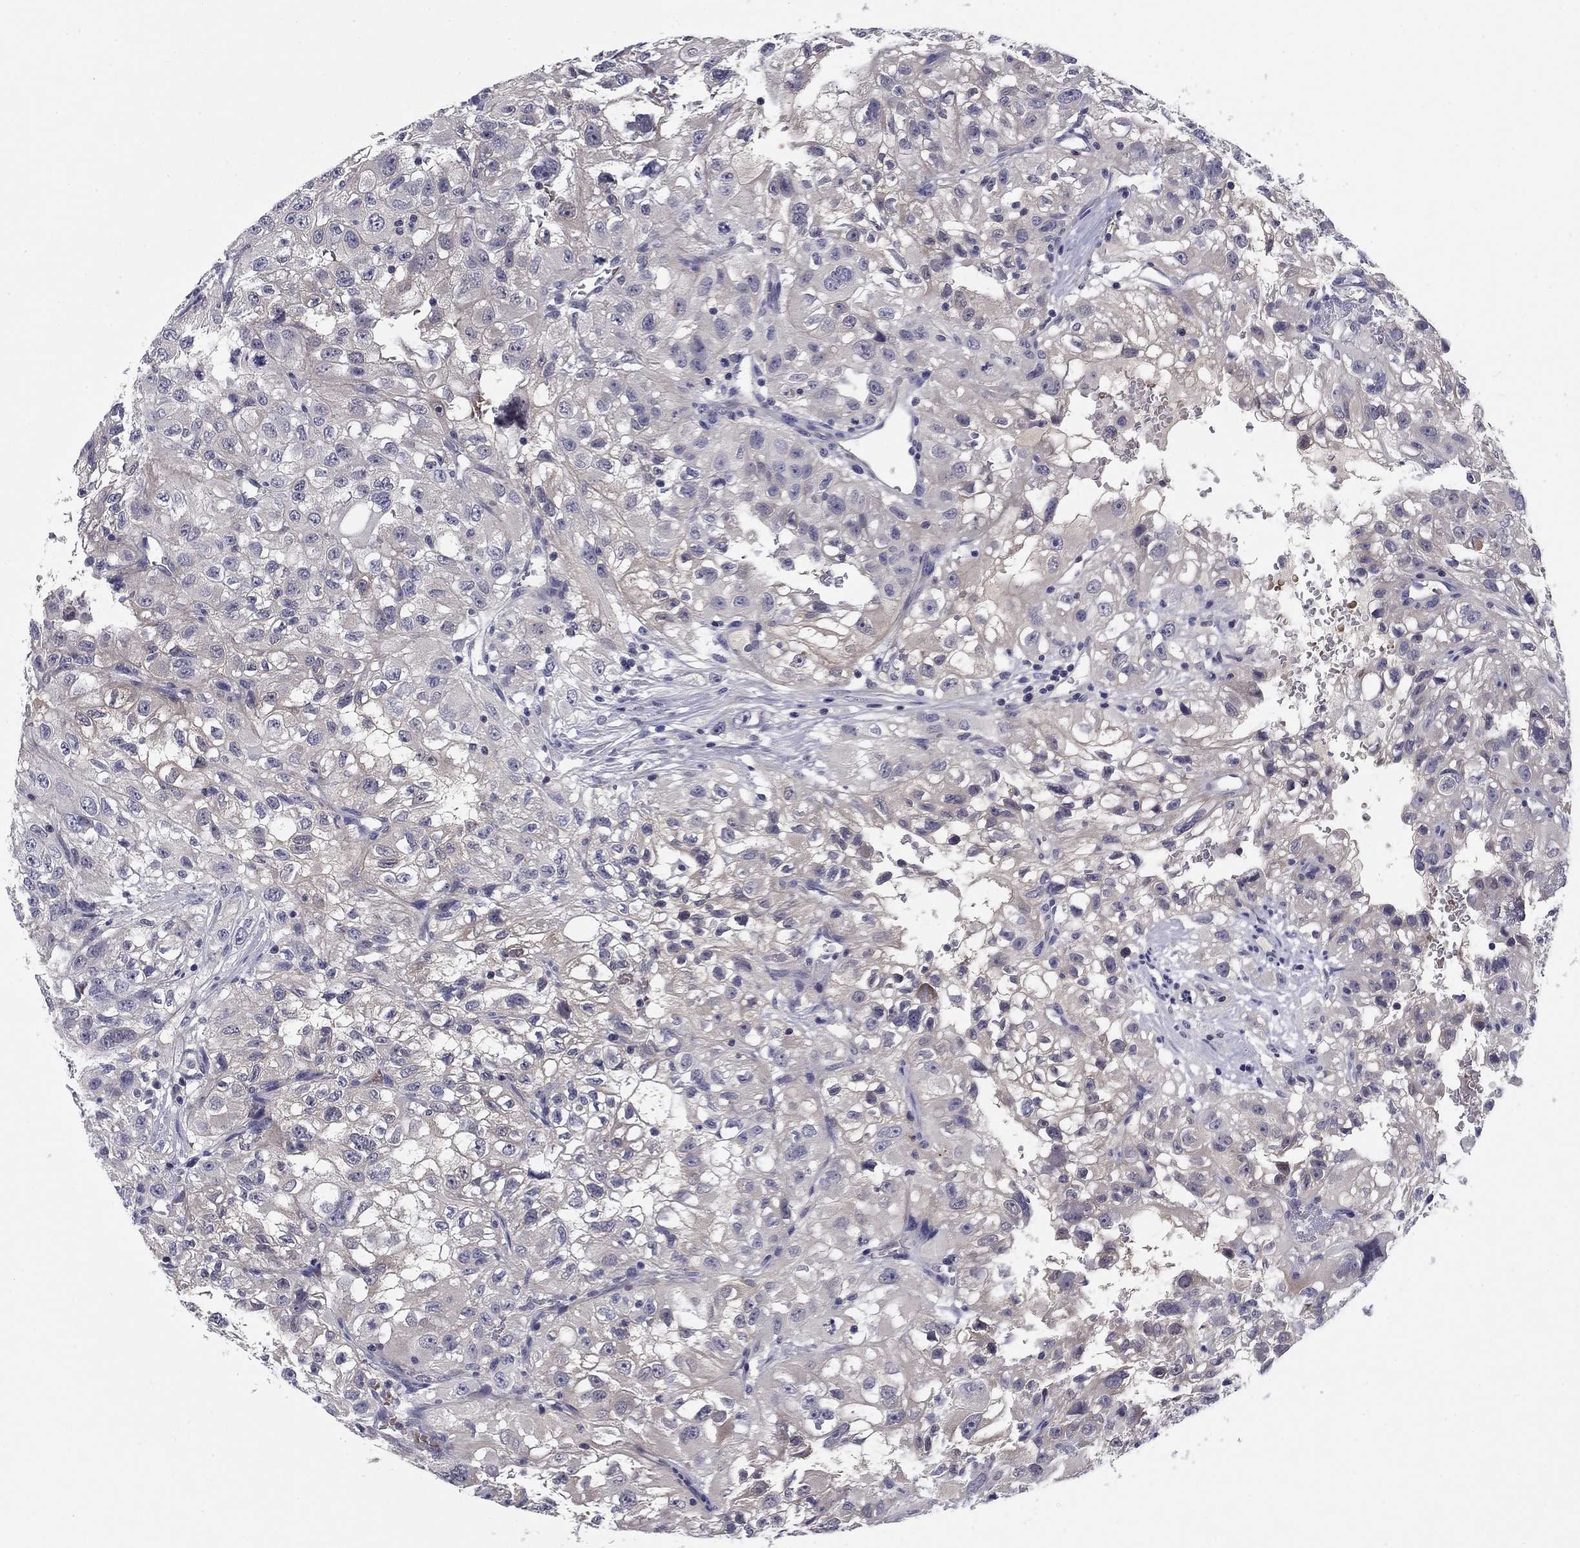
{"staining": {"intensity": "negative", "quantity": "none", "location": "none"}, "tissue": "renal cancer", "cell_type": "Tumor cells", "image_type": "cancer", "snomed": [{"axis": "morphology", "description": "Adenocarcinoma, NOS"}, {"axis": "topography", "description": "Kidney"}], "caption": "High power microscopy image of an immunohistochemistry (IHC) image of renal cancer (adenocarcinoma), revealing no significant expression in tumor cells.", "gene": "REXO5", "patient": {"sex": "male", "age": 64}}